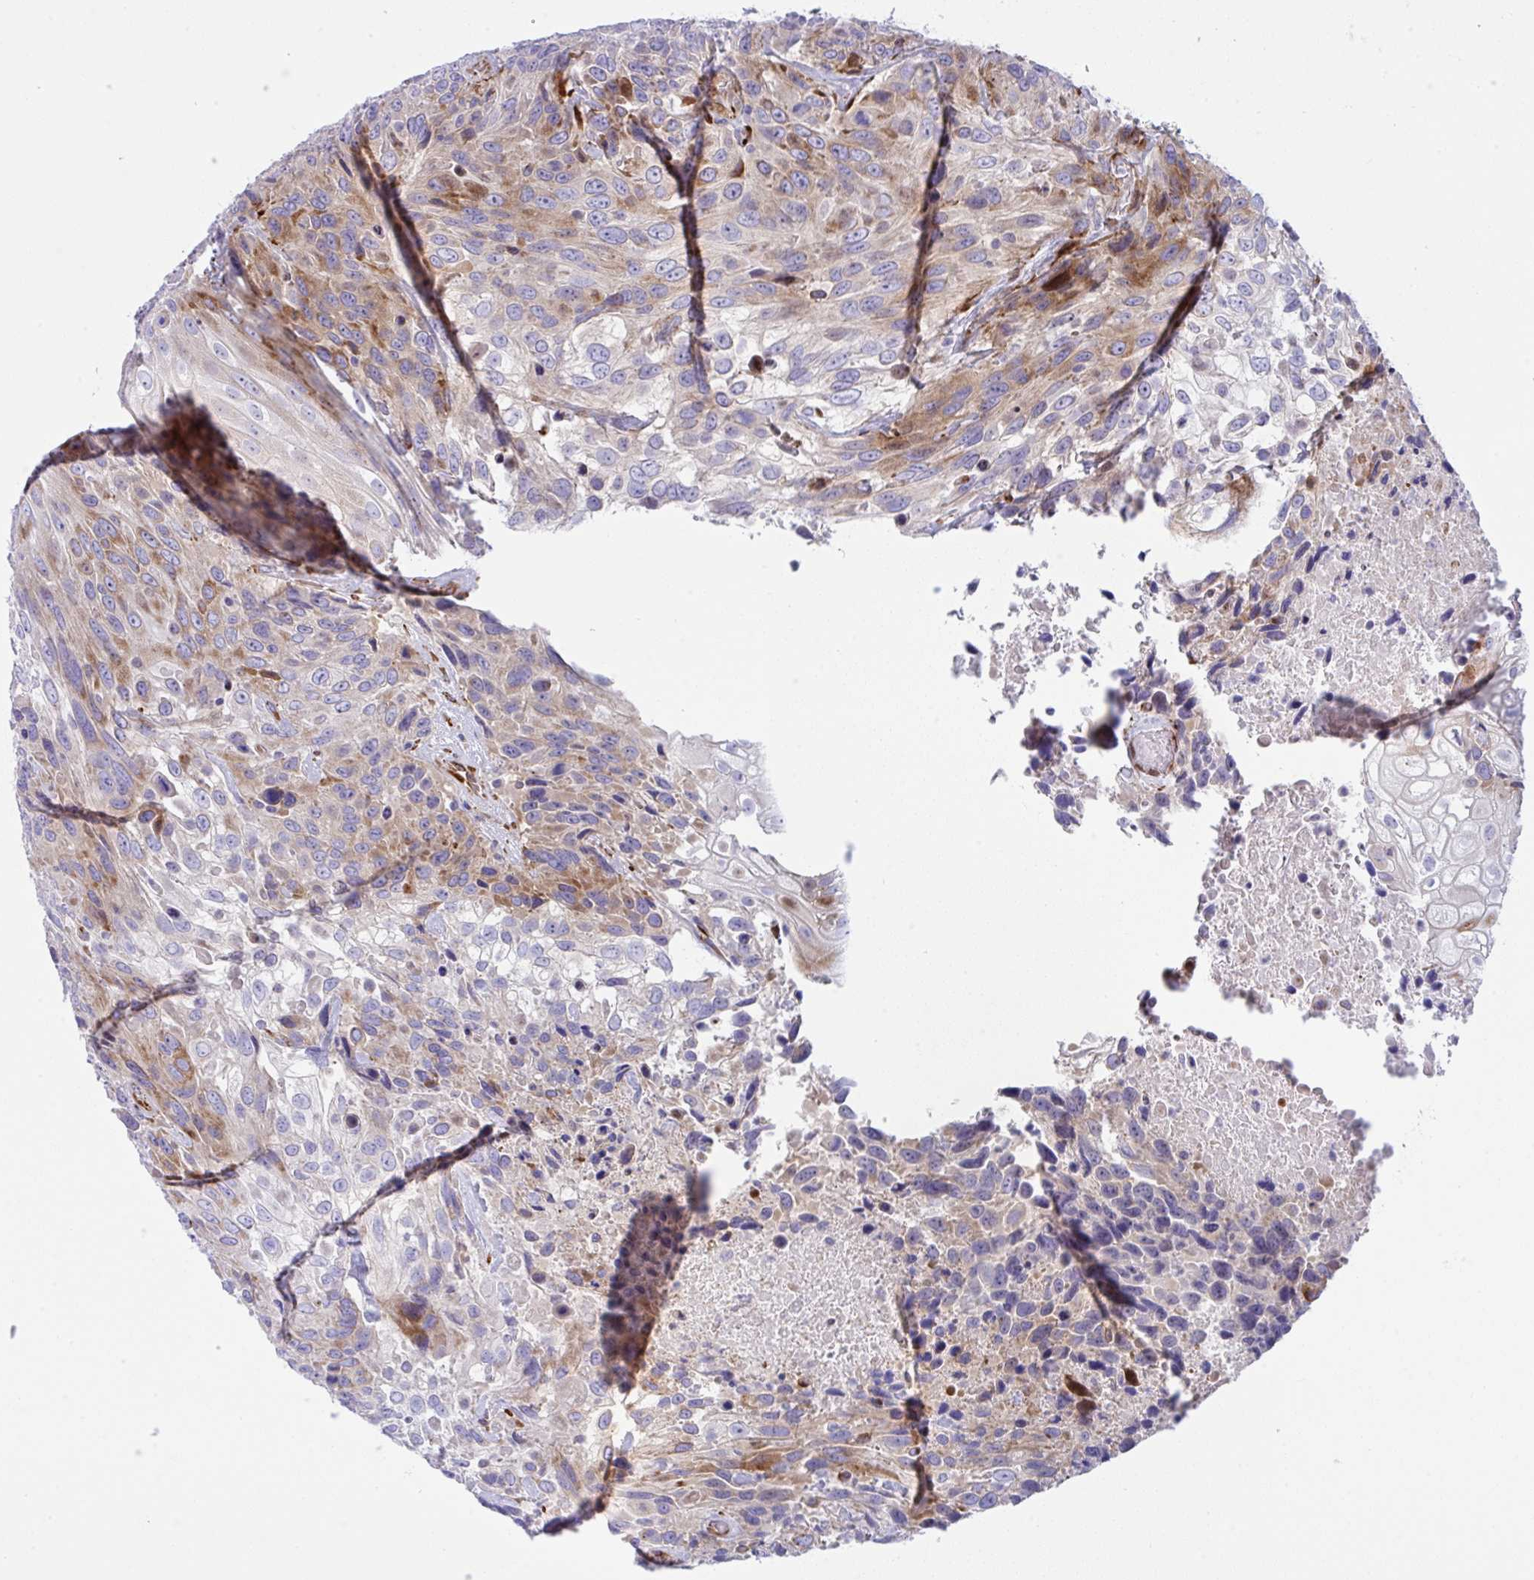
{"staining": {"intensity": "moderate", "quantity": "25%-75%", "location": "cytoplasmic/membranous"}, "tissue": "urothelial cancer", "cell_type": "Tumor cells", "image_type": "cancer", "snomed": [{"axis": "morphology", "description": "Urothelial carcinoma, High grade"}, {"axis": "topography", "description": "Urinary bladder"}], "caption": "Protein staining exhibits moderate cytoplasmic/membranous positivity in about 25%-75% of tumor cells in urothelial carcinoma (high-grade).", "gene": "ZNF713", "patient": {"sex": "female", "age": 70}}